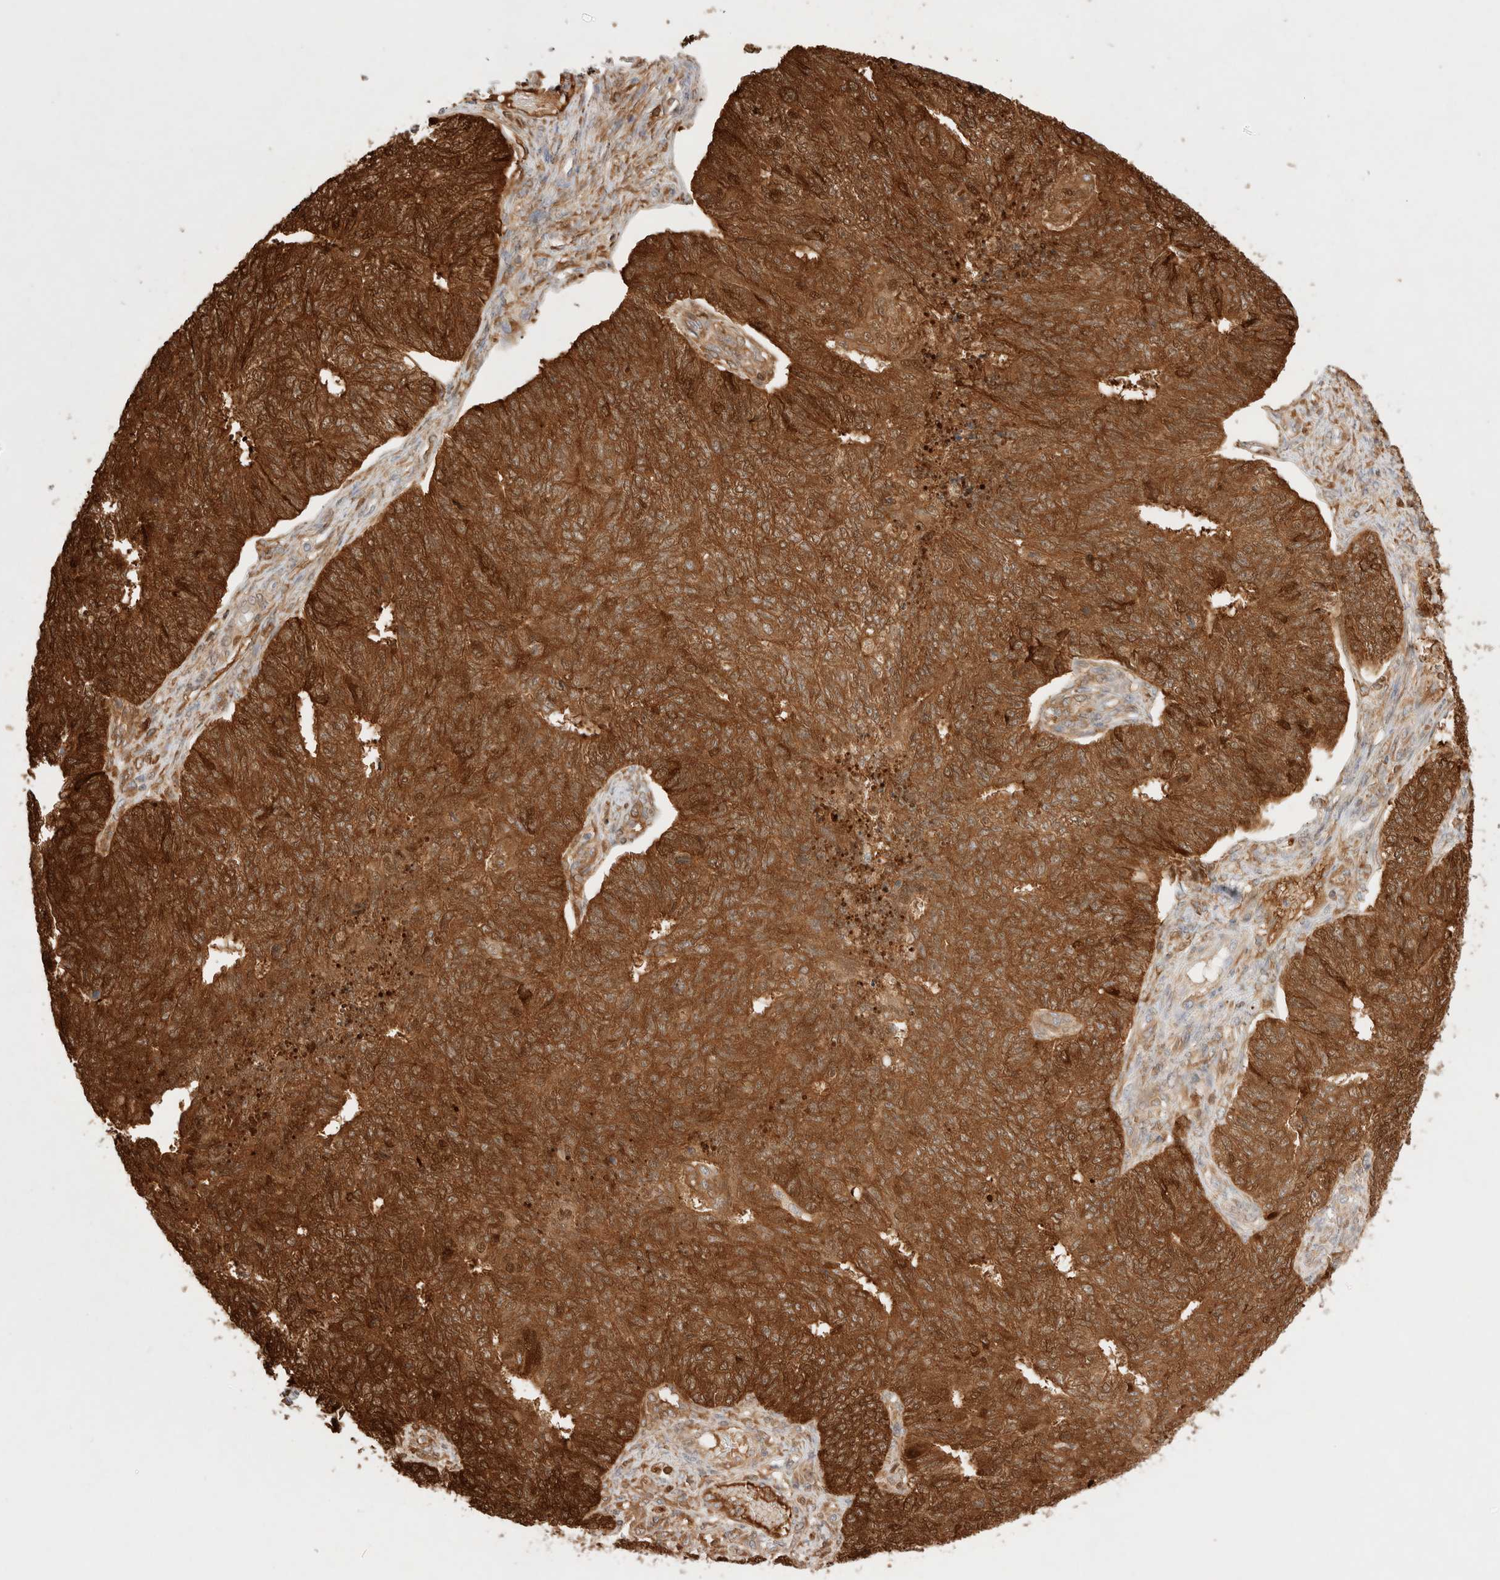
{"staining": {"intensity": "strong", "quantity": ">75%", "location": "cytoplasmic/membranous"}, "tissue": "endometrial cancer", "cell_type": "Tumor cells", "image_type": "cancer", "snomed": [{"axis": "morphology", "description": "Adenocarcinoma, NOS"}, {"axis": "topography", "description": "Endometrium"}], "caption": "A brown stain labels strong cytoplasmic/membranous expression of a protein in human endometrial cancer tumor cells. (Brightfield microscopy of DAB IHC at high magnification).", "gene": "STARD10", "patient": {"sex": "female", "age": 32}}